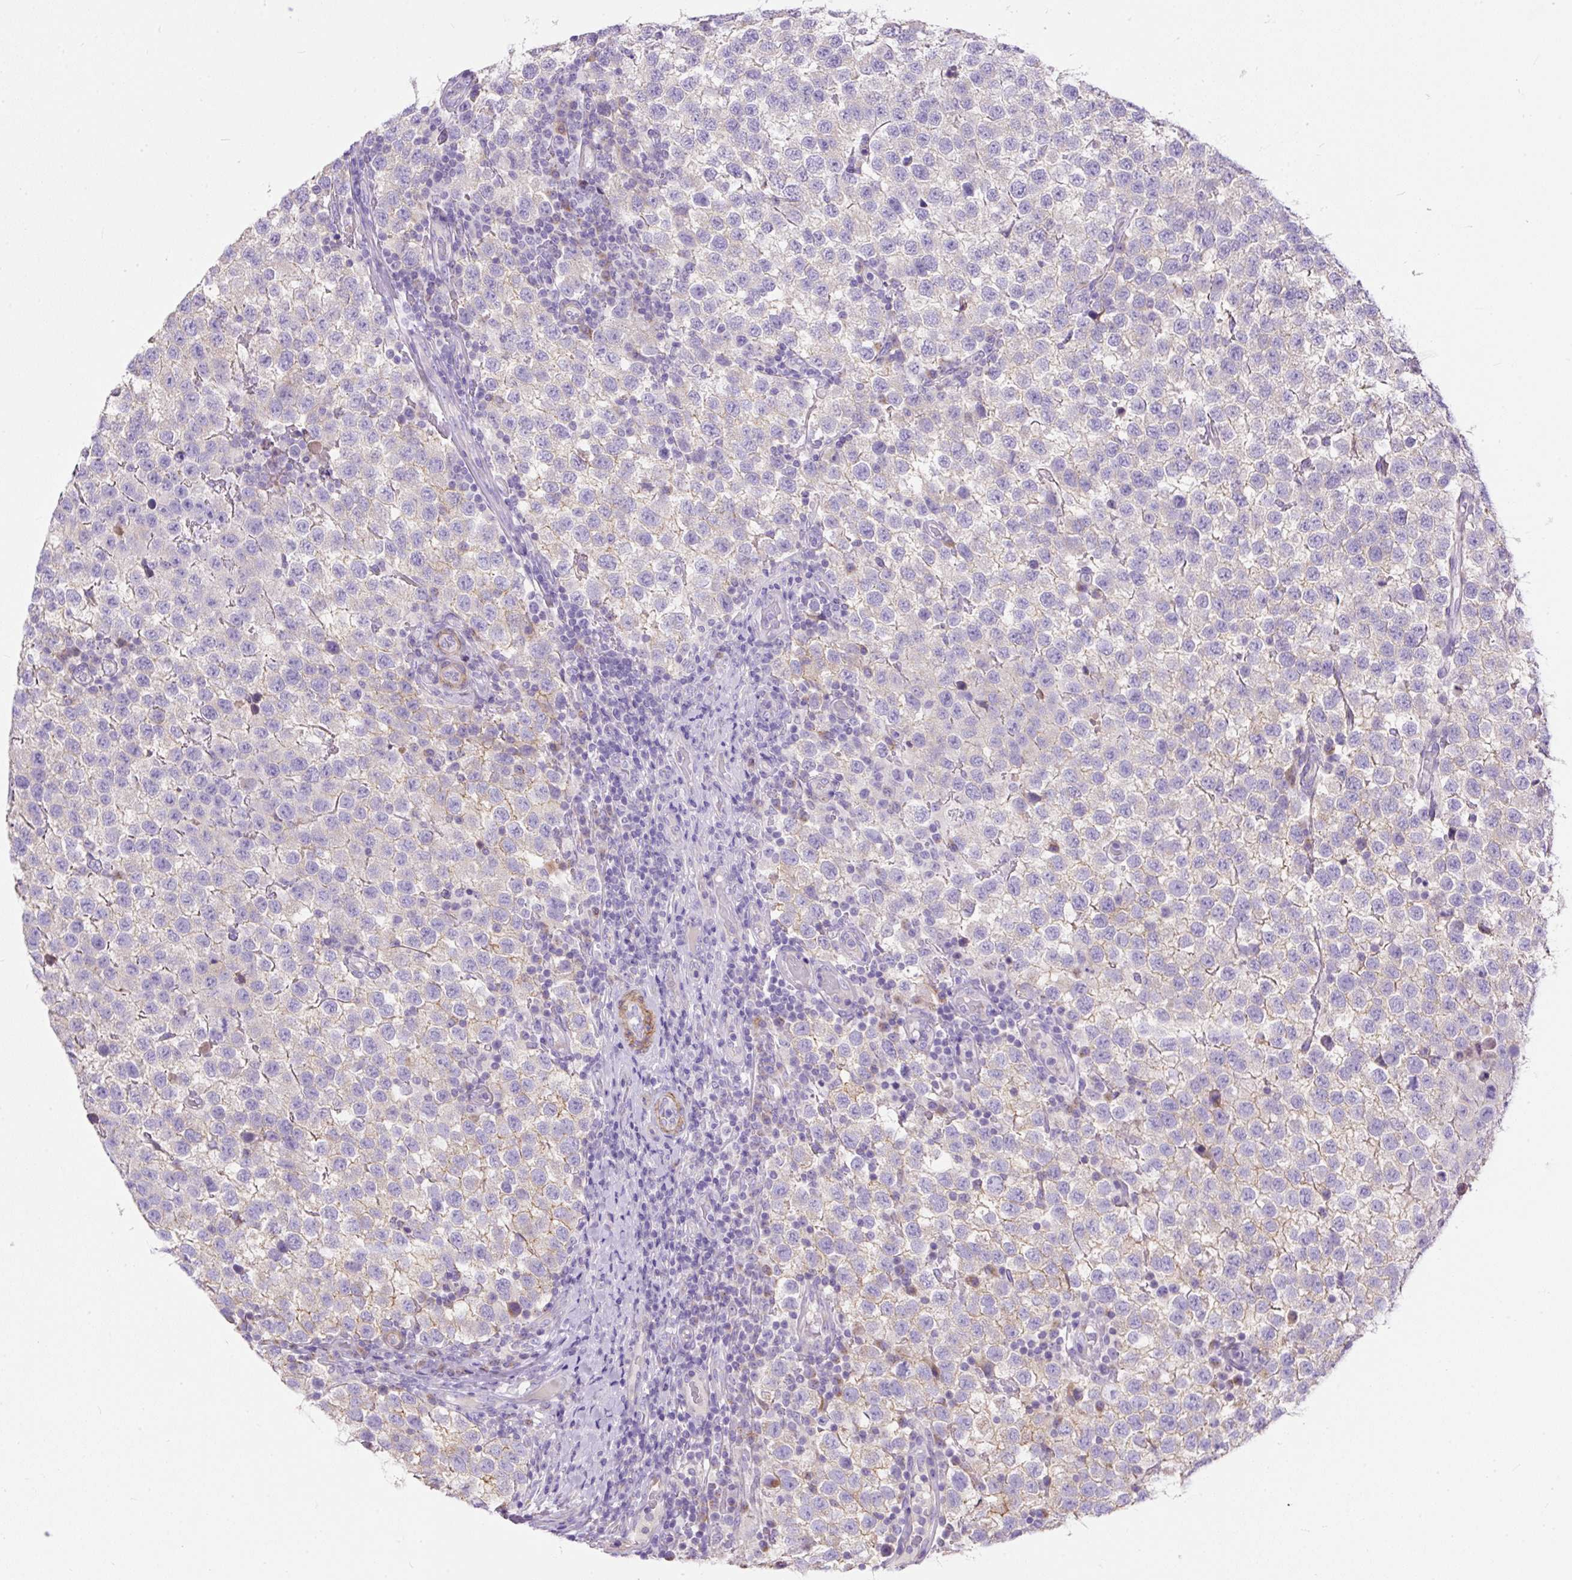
{"staining": {"intensity": "negative", "quantity": "none", "location": "none"}, "tissue": "testis cancer", "cell_type": "Tumor cells", "image_type": "cancer", "snomed": [{"axis": "morphology", "description": "Seminoma, NOS"}, {"axis": "topography", "description": "Testis"}], "caption": "A high-resolution histopathology image shows immunohistochemistry (IHC) staining of testis cancer, which displays no significant positivity in tumor cells.", "gene": "SUSD5", "patient": {"sex": "male", "age": 34}}